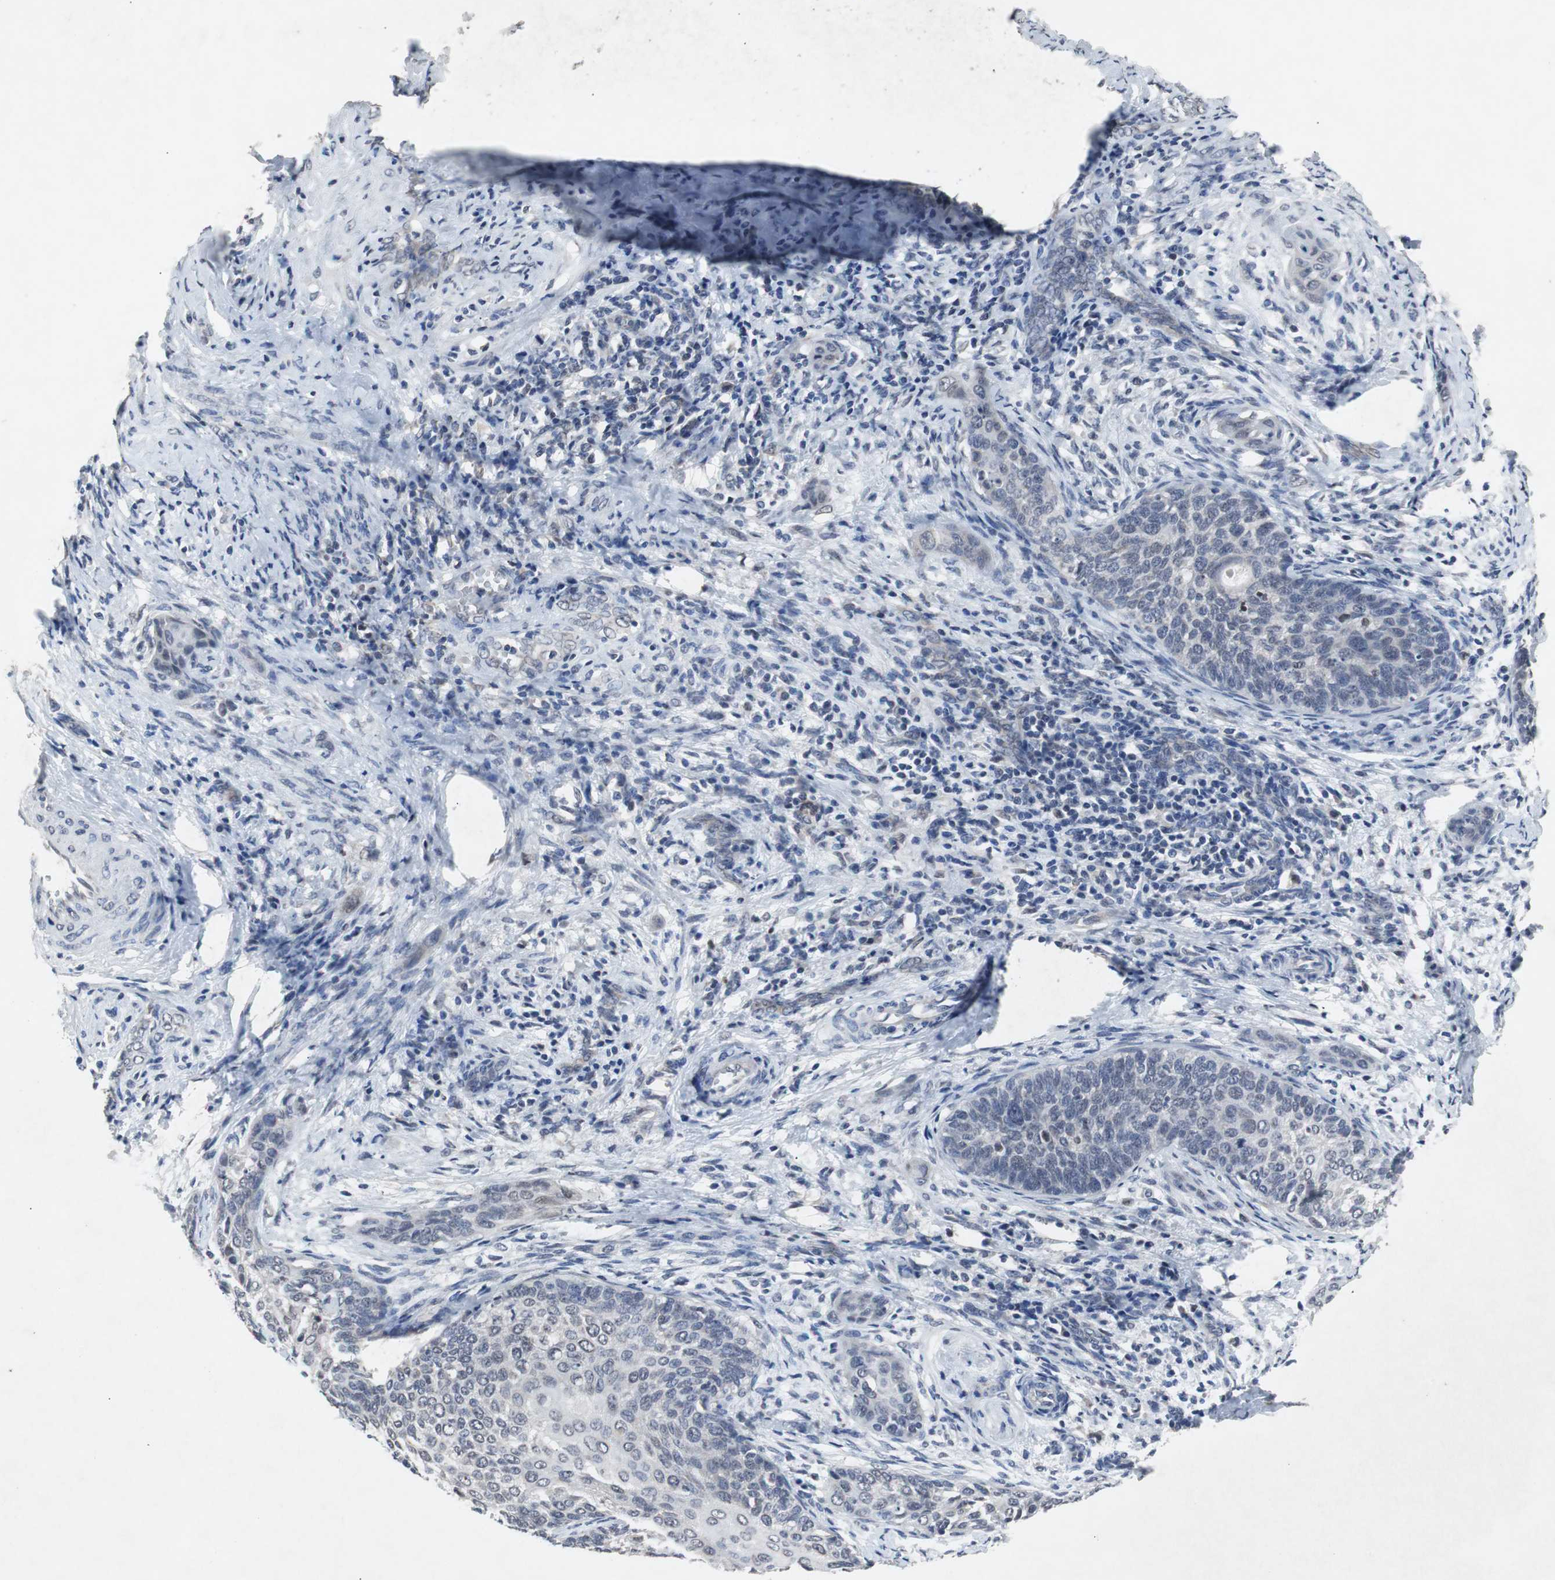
{"staining": {"intensity": "negative", "quantity": "none", "location": "none"}, "tissue": "cervical cancer", "cell_type": "Tumor cells", "image_type": "cancer", "snomed": [{"axis": "morphology", "description": "Squamous cell carcinoma, NOS"}, {"axis": "topography", "description": "Cervix"}], "caption": "This photomicrograph is of squamous cell carcinoma (cervical) stained with immunohistochemistry (IHC) to label a protein in brown with the nuclei are counter-stained blue. There is no expression in tumor cells. The staining is performed using DAB brown chromogen with nuclei counter-stained in using hematoxylin.", "gene": "RBM47", "patient": {"sex": "female", "age": 33}}